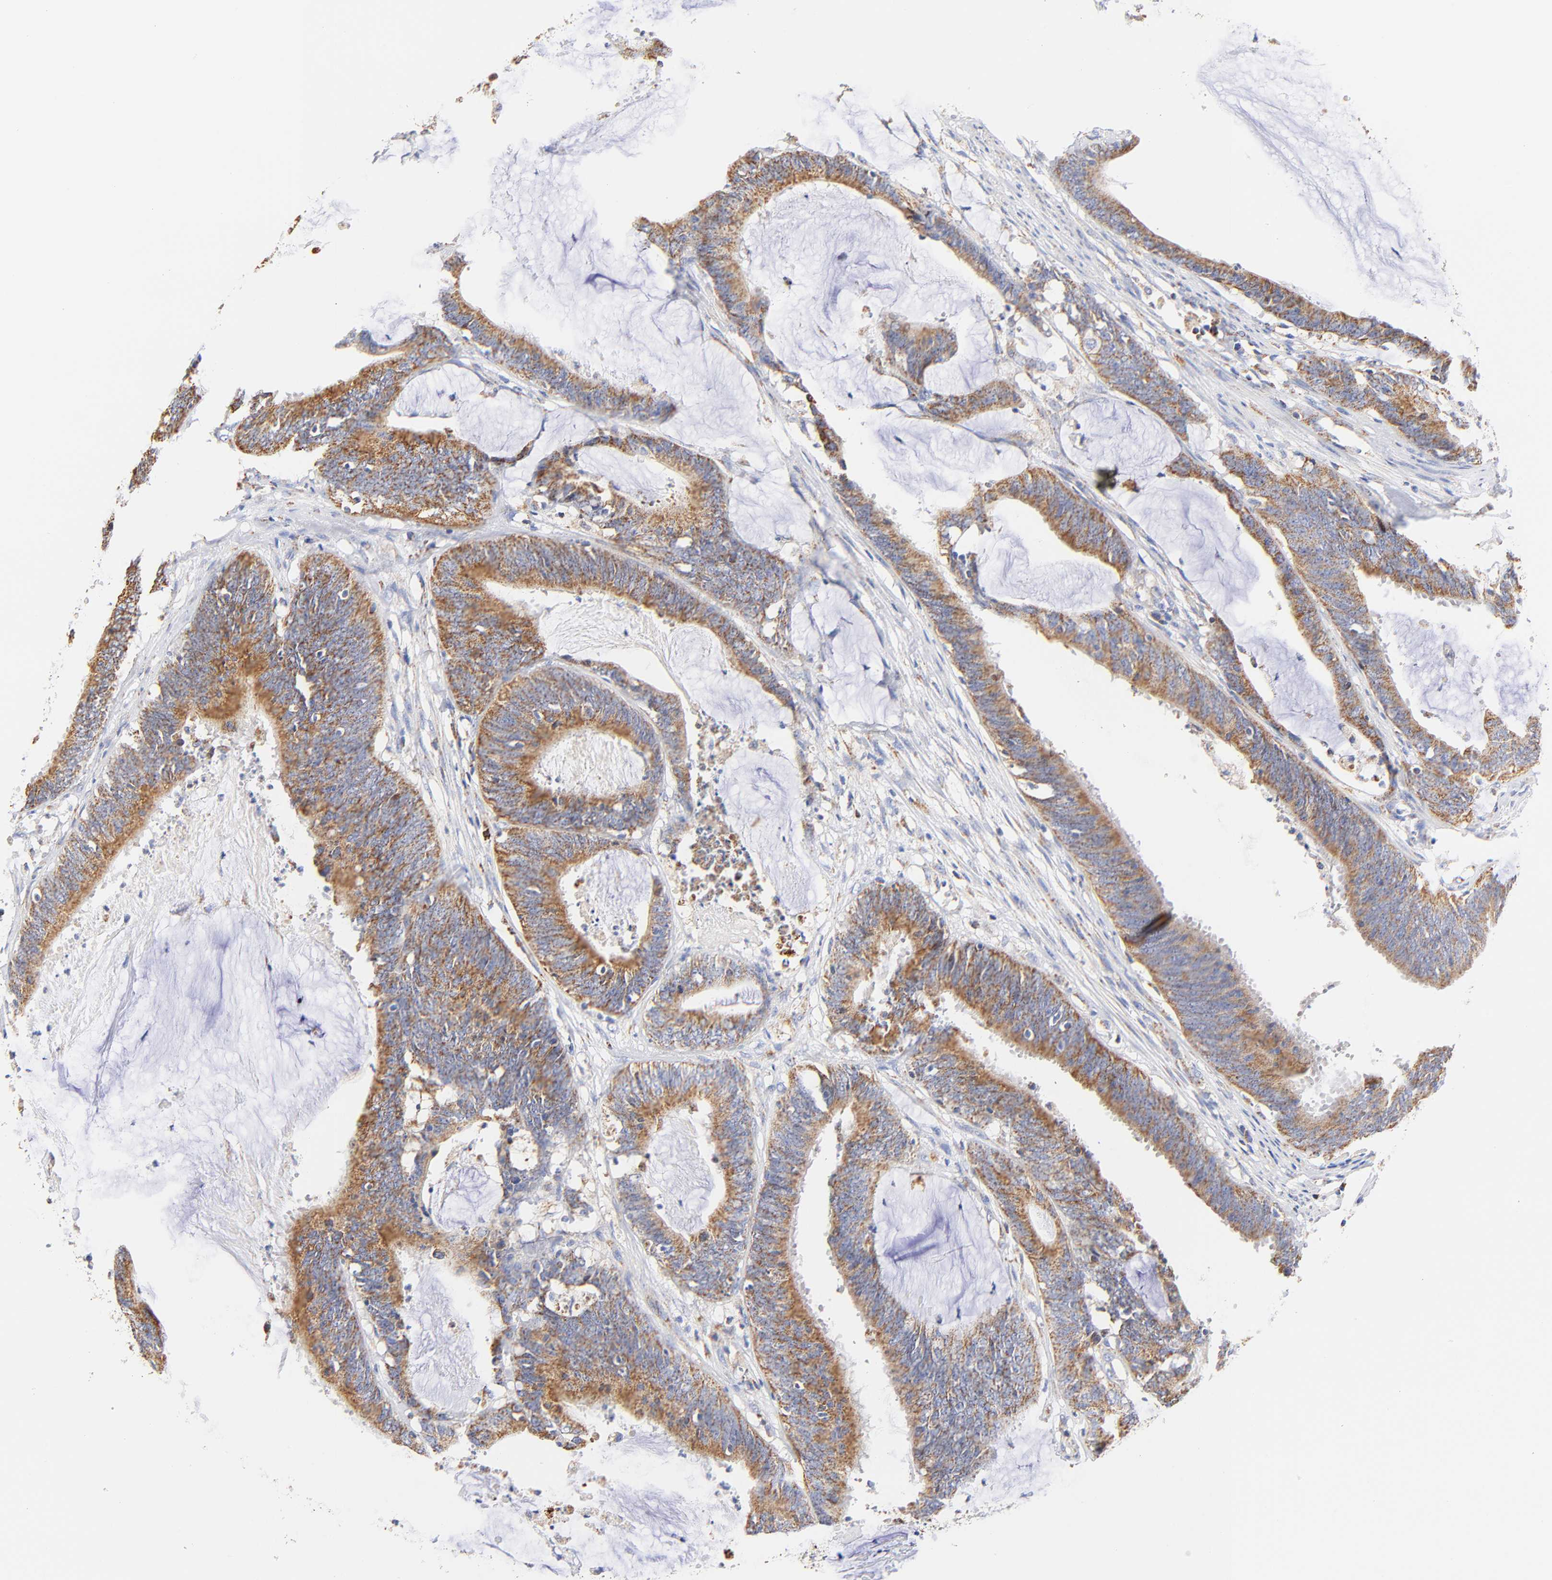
{"staining": {"intensity": "moderate", "quantity": ">75%", "location": "cytoplasmic/membranous"}, "tissue": "colorectal cancer", "cell_type": "Tumor cells", "image_type": "cancer", "snomed": [{"axis": "morphology", "description": "Adenocarcinoma, NOS"}, {"axis": "topography", "description": "Rectum"}], "caption": "There is medium levels of moderate cytoplasmic/membranous expression in tumor cells of colorectal adenocarcinoma, as demonstrated by immunohistochemical staining (brown color).", "gene": "ATP5F1D", "patient": {"sex": "female", "age": 66}}